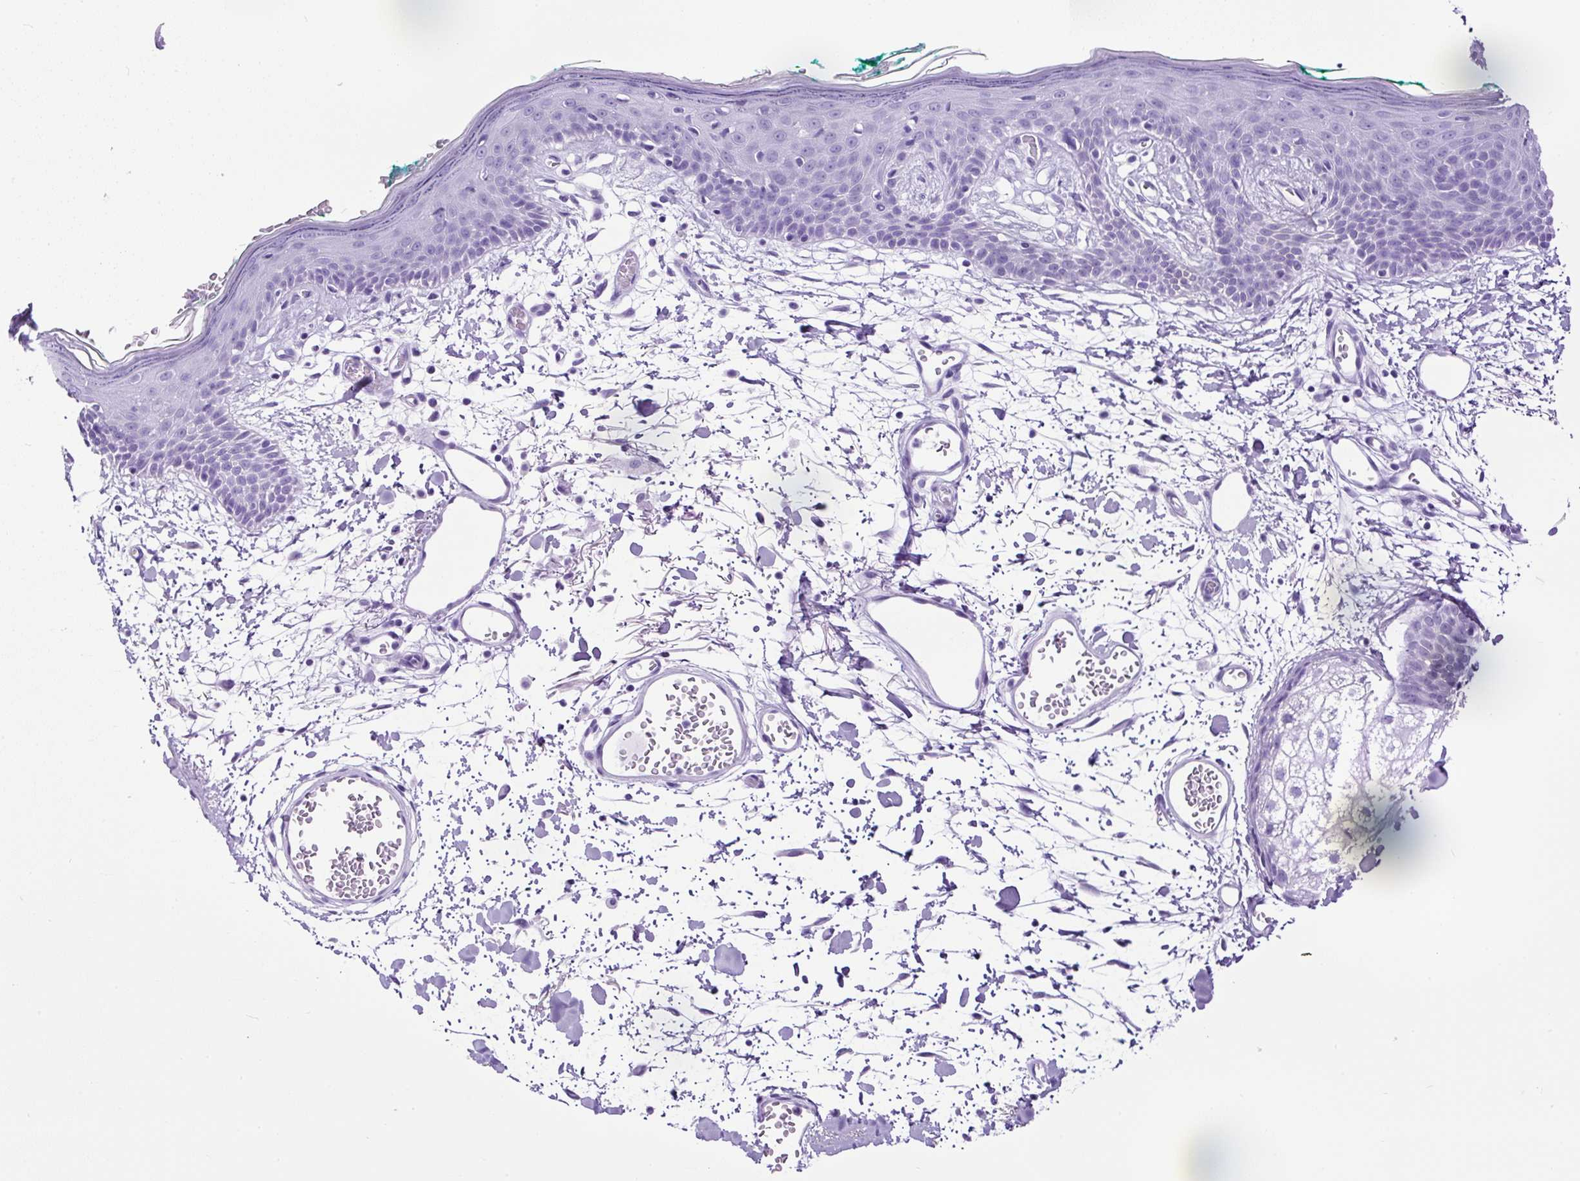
{"staining": {"intensity": "negative", "quantity": "none", "location": "none"}, "tissue": "skin", "cell_type": "Fibroblasts", "image_type": "normal", "snomed": [{"axis": "morphology", "description": "Normal tissue, NOS"}, {"axis": "topography", "description": "Skin"}], "caption": "High magnification brightfield microscopy of normal skin stained with DAB (3,3'-diaminobenzidine) (brown) and counterstained with hematoxylin (blue): fibroblasts show no significant expression. (DAB (3,3'-diaminobenzidine) immunohistochemistry visualized using brightfield microscopy, high magnification).", "gene": "CEL", "patient": {"sex": "male", "age": 79}}